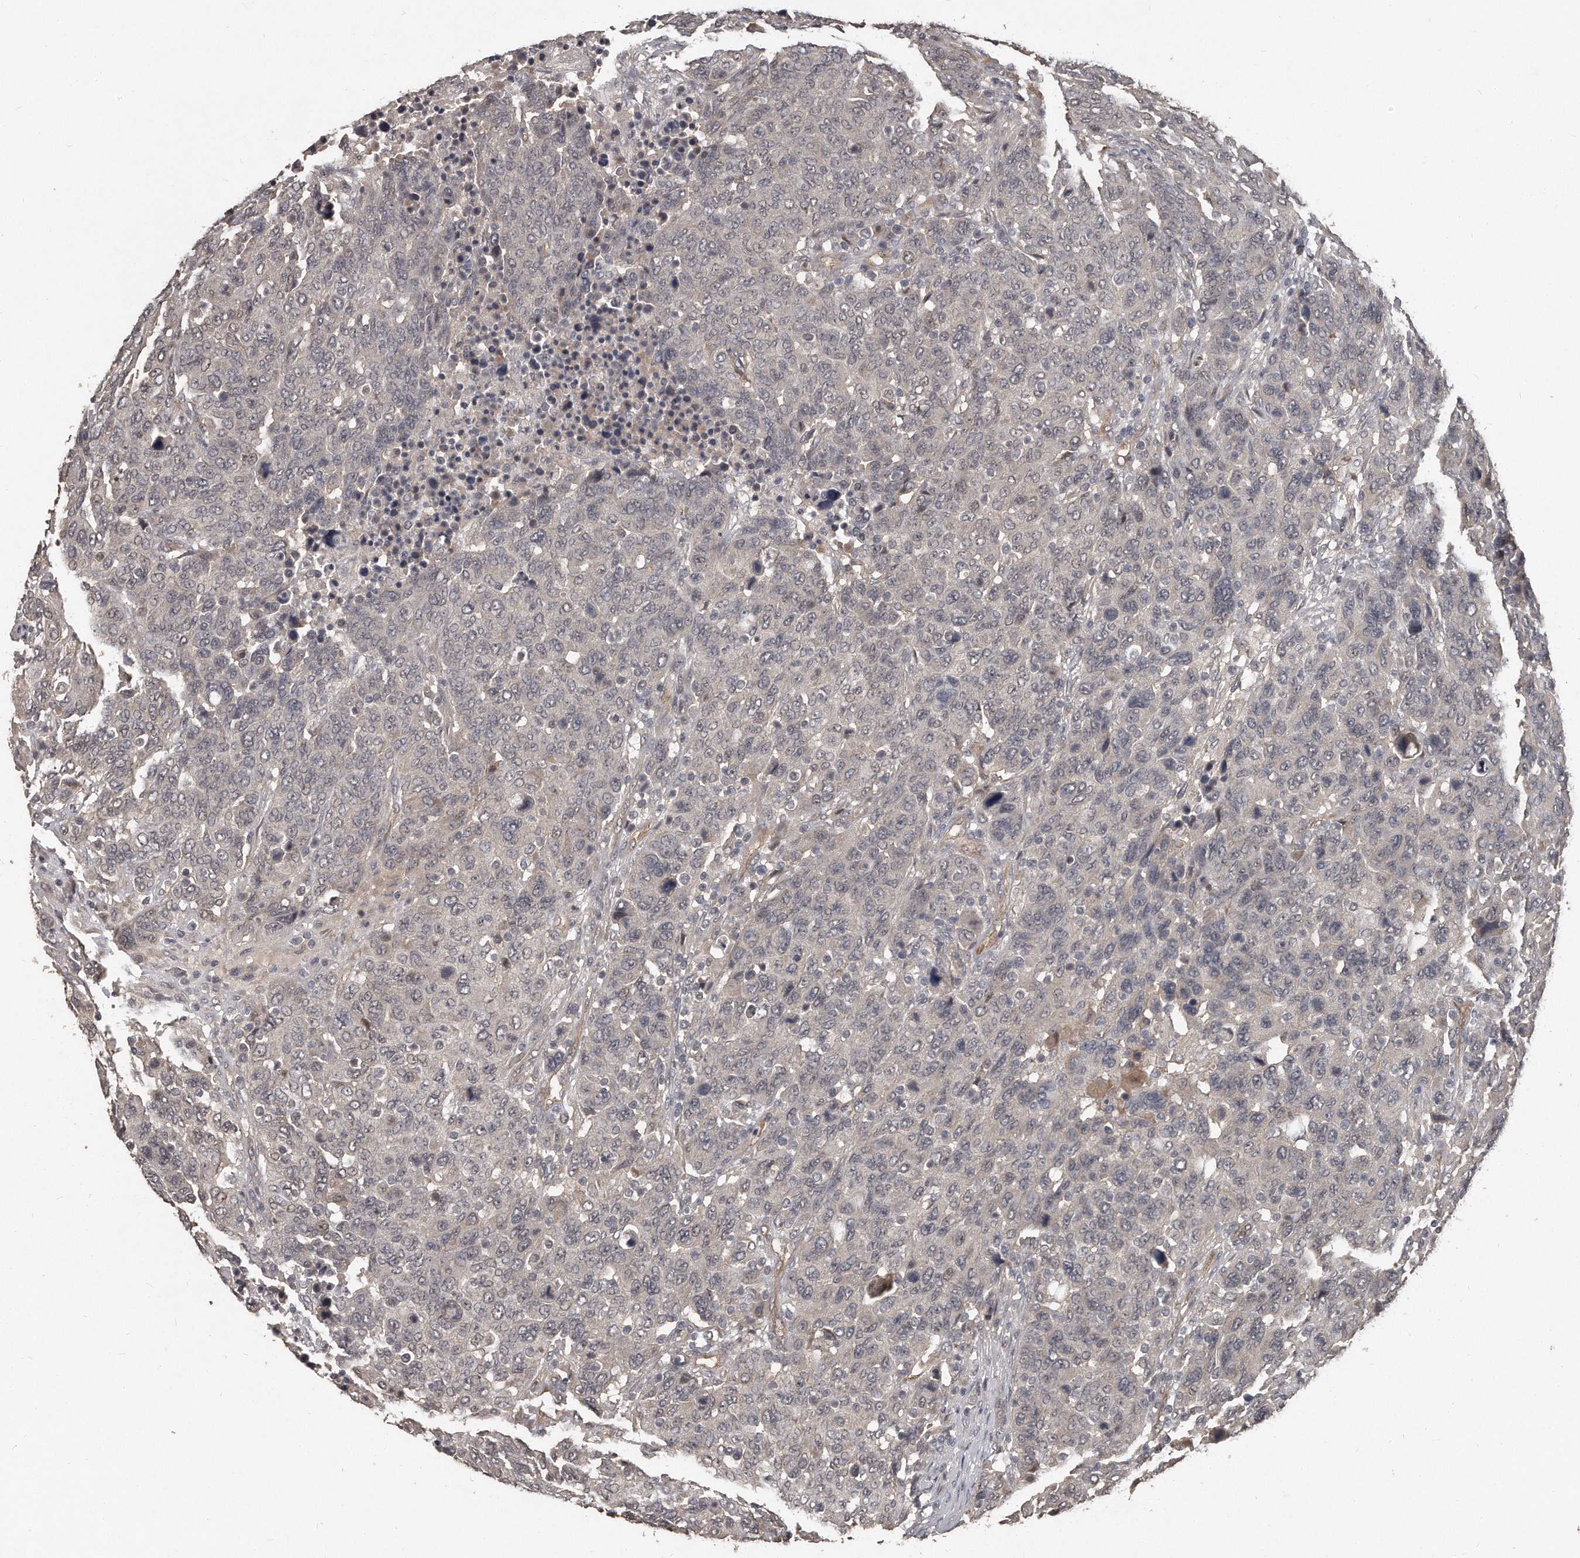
{"staining": {"intensity": "negative", "quantity": "none", "location": "none"}, "tissue": "breast cancer", "cell_type": "Tumor cells", "image_type": "cancer", "snomed": [{"axis": "morphology", "description": "Duct carcinoma"}, {"axis": "topography", "description": "Breast"}], "caption": "The photomicrograph demonstrates no staining of tumor cells in breast infiltrating ductal carcinoma.", "gene": "GRB10", "patient": {"sex": "female", "age": 37}}